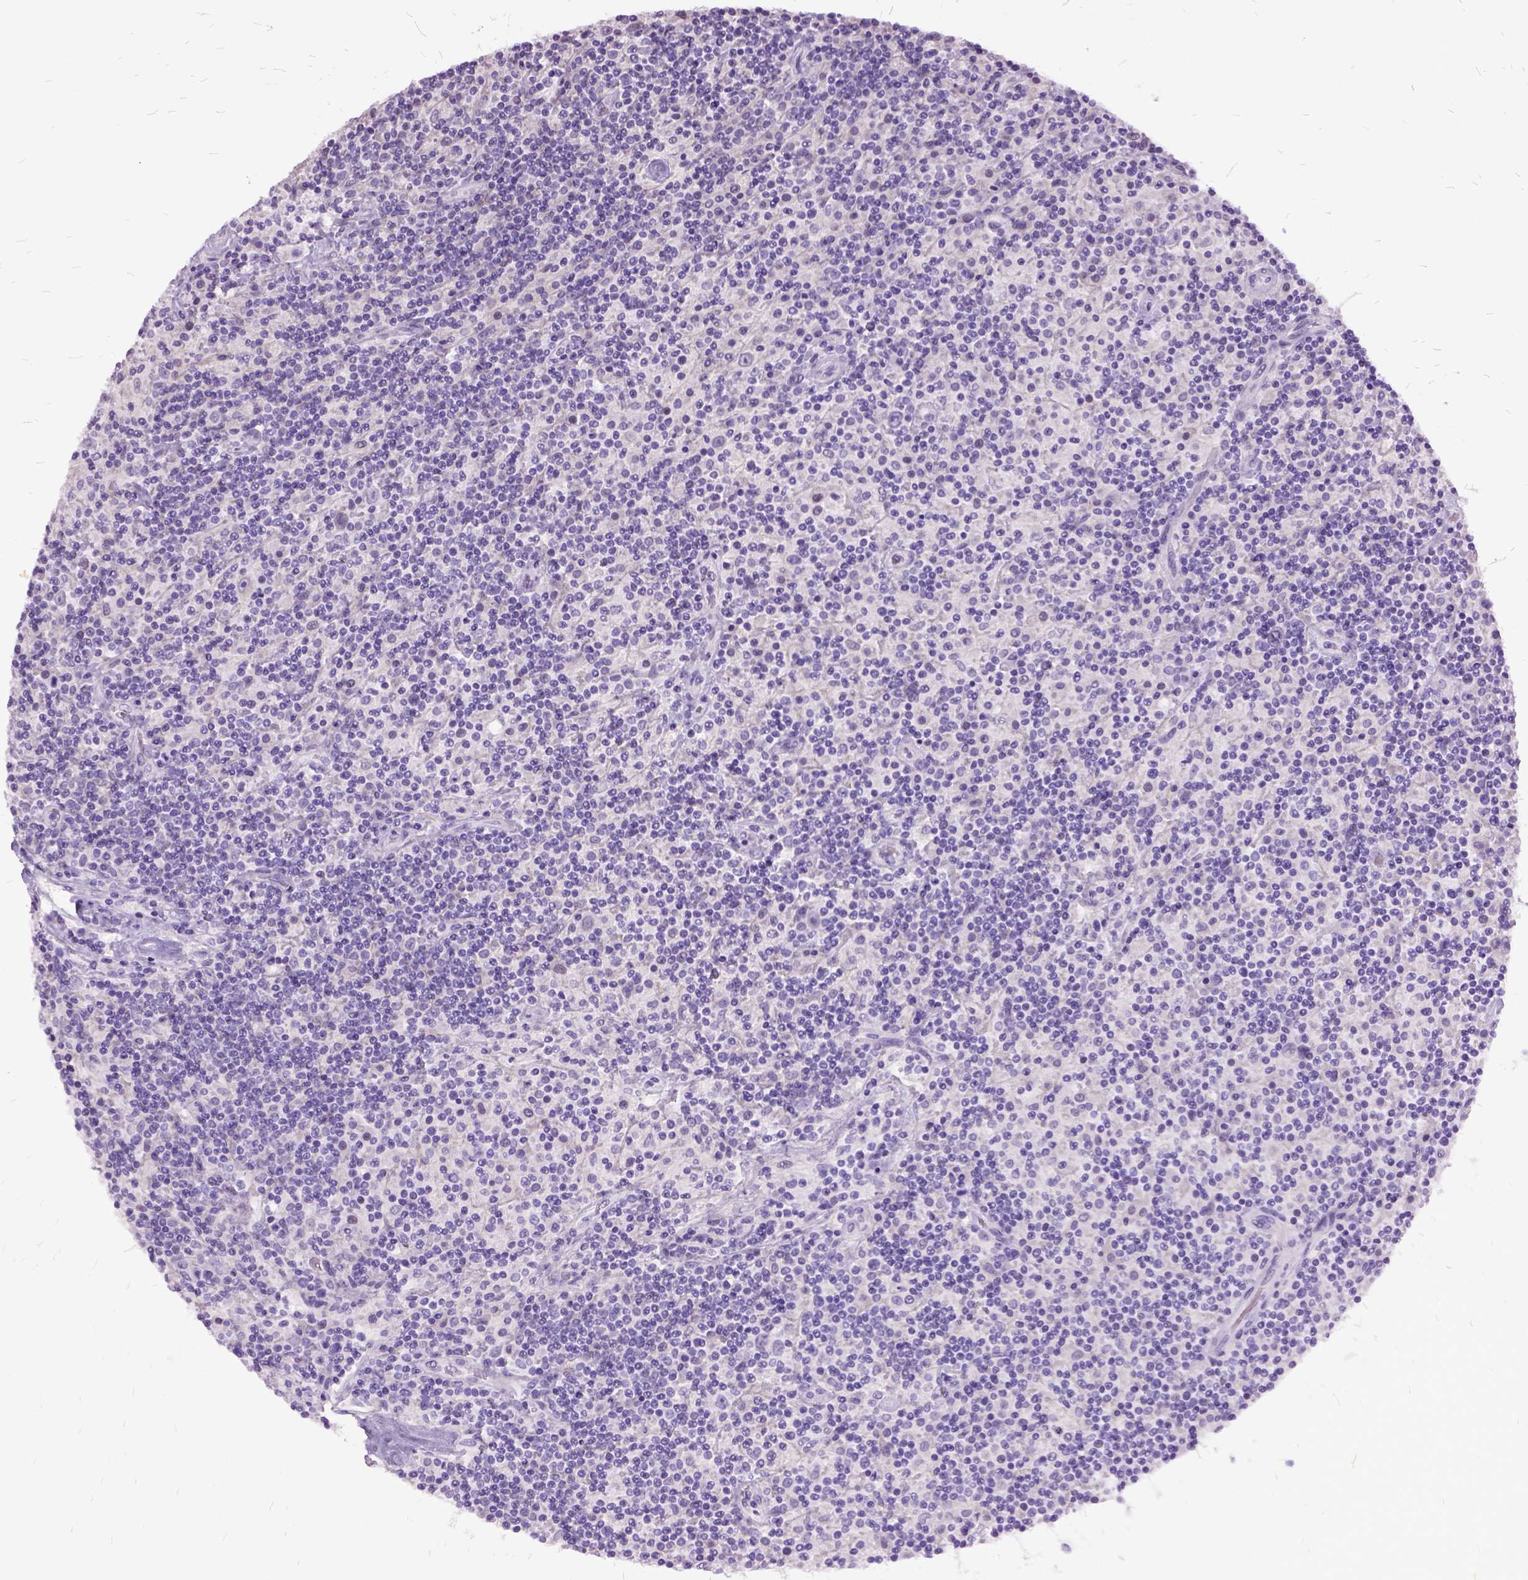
{"staining": {"intensity": "negative", "quantity": "none", "location": "none"}, "tissue": "lymphoma", "cell_type": "Tumor cells", "image_type": "cancer", "snomed": [{"axis": "morphology", "description": "Hodgkin's disease, NOS"}, {"axis": "topography", "description": "Lymph node"}], "caption": "Immunohistochemical staining of lymphoma exhibits no significant positivity in tumor cells.", "gene": "MME", "patient": {"sex": "male", "age": 70}}